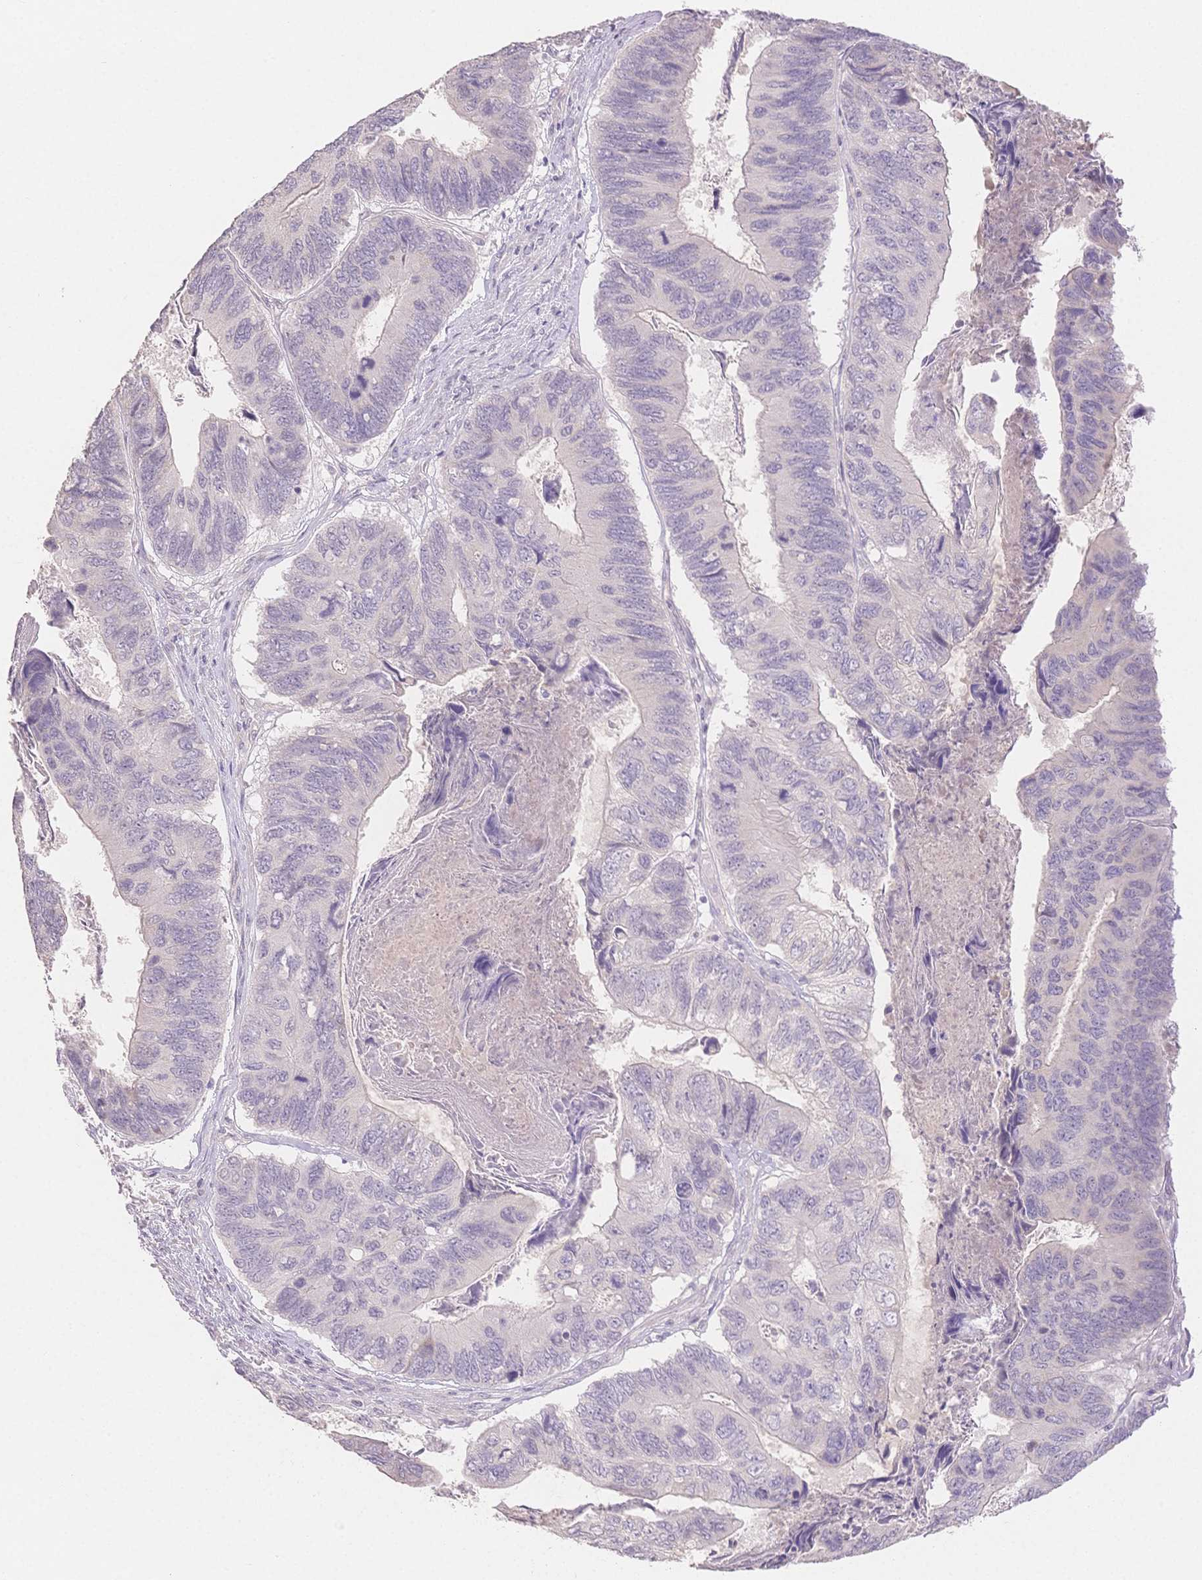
{"staining": {"intensity": "negative", "quantity": "none", "location": "none"}, "tissue": "colorectal cancer", "cell_type": "Tumor cells", "image_type": "cancer", "snomed": [{"axis": "morphology", "description": "Adenocarcinoma, NOS"}, {"axis": "topography", "description": "Colon"}], "caption": "Tumor cells show no significant staining in colorectal cancer. (DAB (3,3'-diaminobenzidine) immunohistochemistry with hematoxylin counter stain).", "gene": "SUV39H2", "patient": {"sex": "female", "age": 67}}